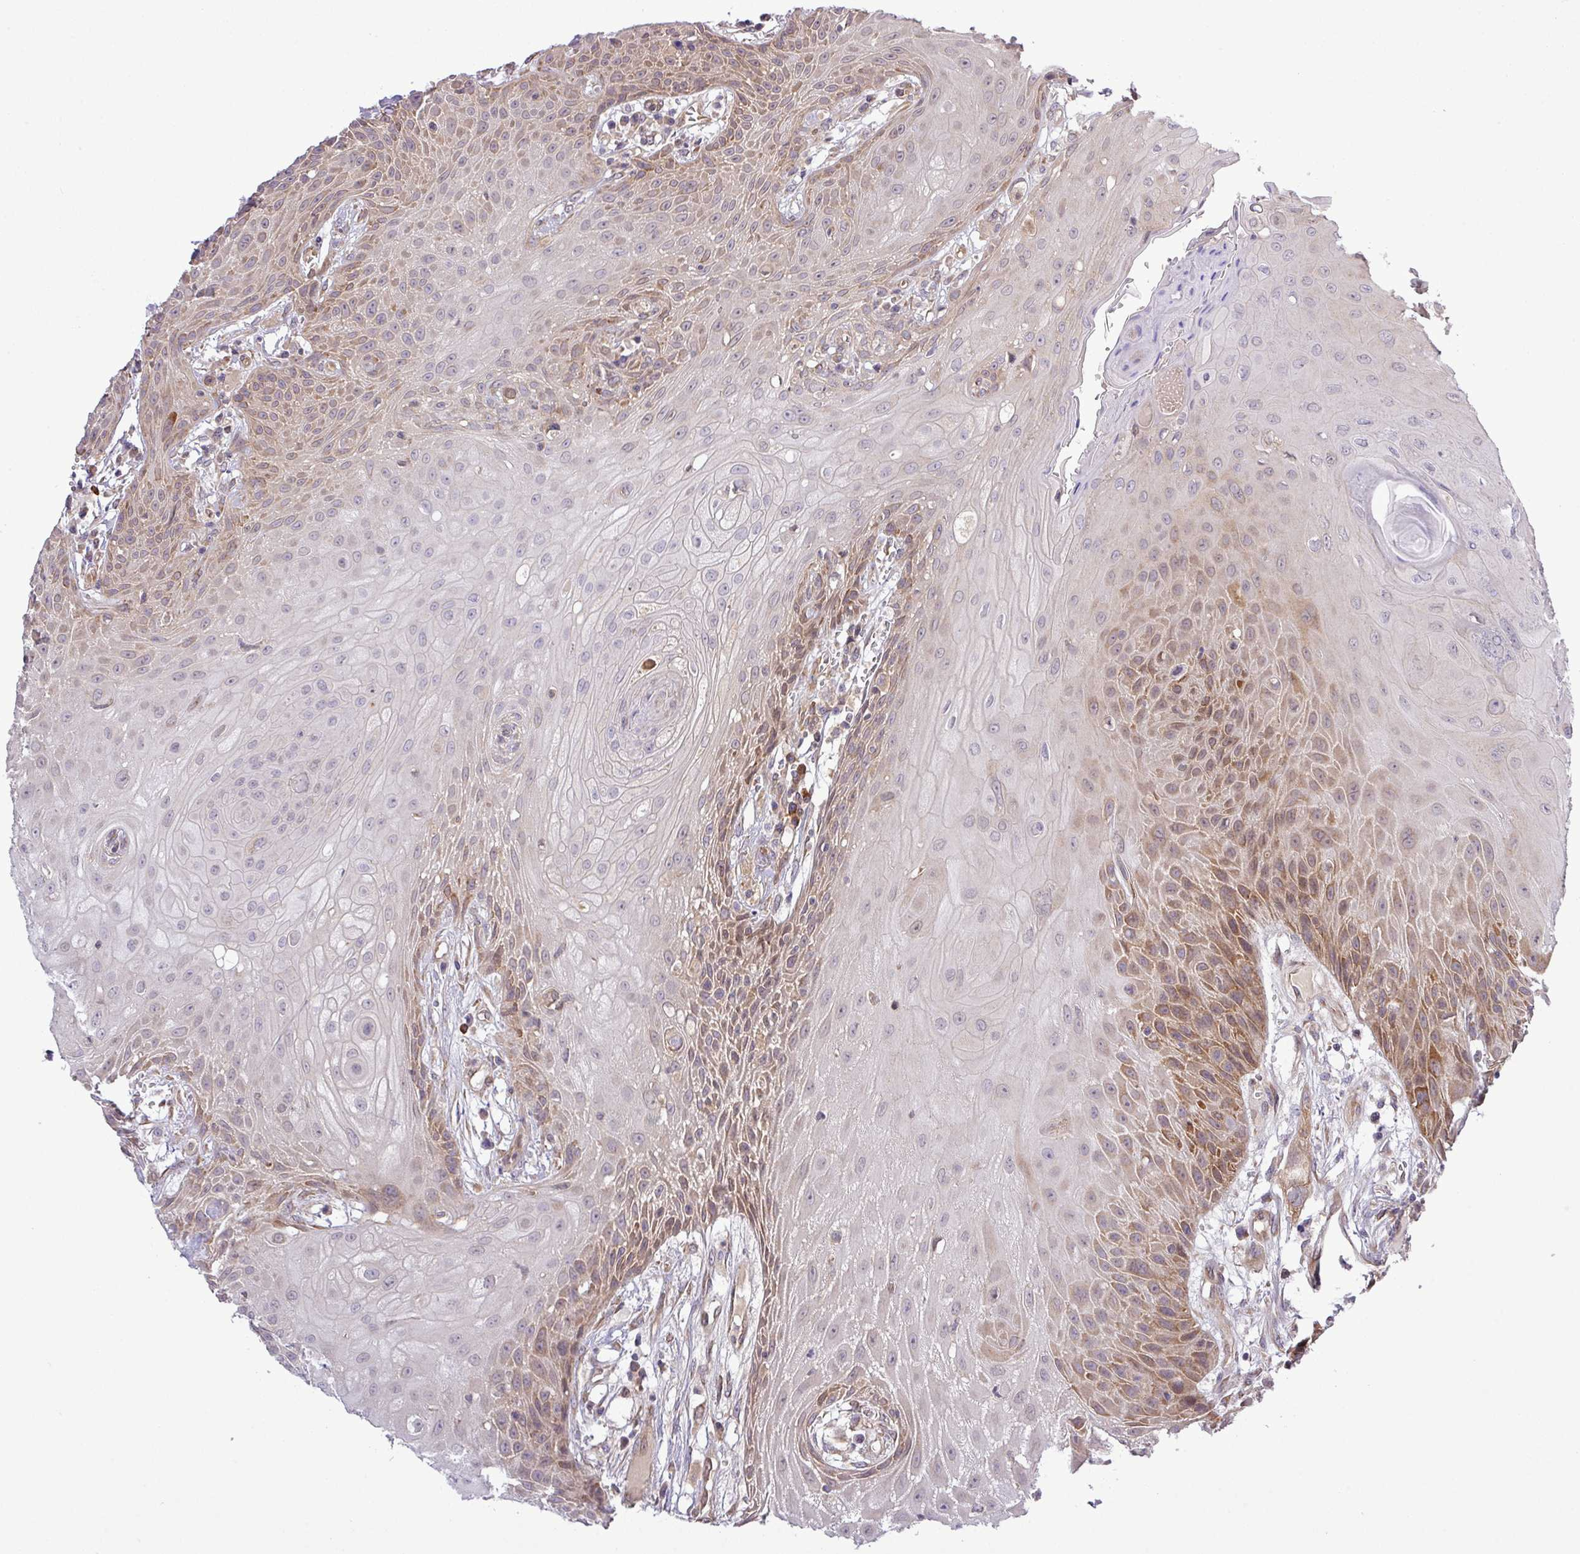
{"staining": {"intensity": "moderate", "quantity": "25%-75%", "location": "cytoplasmic/membranous"}, "tissue": "head and neck cancer", "cell_type": "Tumor cells", "image_type": "cancer", "snomed": [{"axis": "morphology", "description": "Squamous cell carcinoma, NOS"}, {"axis": "topography", "description": "Head-Neck"}], "caption": "Immunohistochemical staining of human squamous cell carcinoma (head and neck) shows moderate cytoplasmic/membranous protein staining in approximately 25%-75% of tumor cells.", "gene": "FAM222B", "patient": {"sex": "female", "age": 73}}